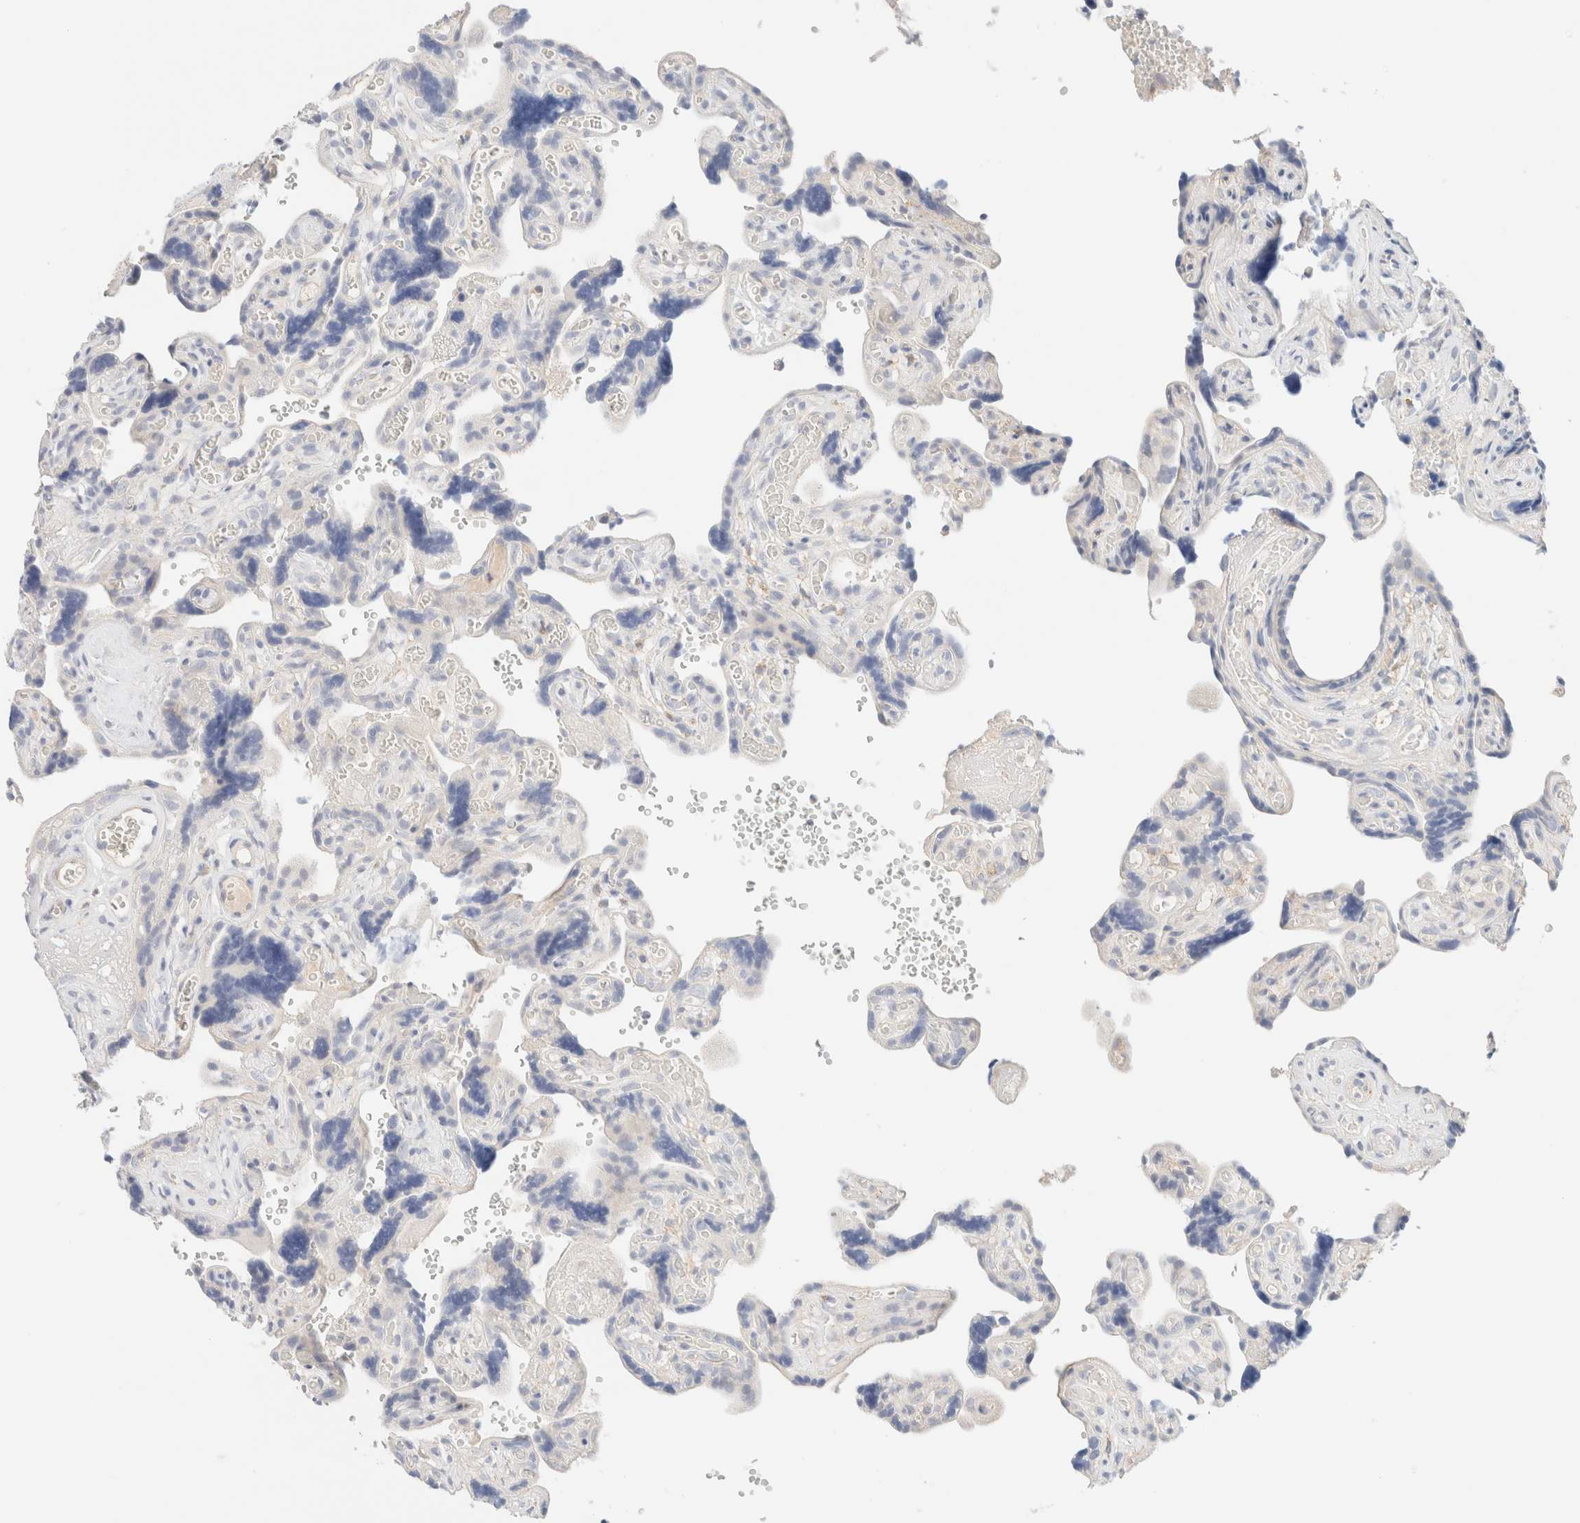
{"staining": {"intensity": "negative", "quantity": "none", "location": "none"}, "tissue": "placenta", "cell_type": "Trophoblastic cells", "image_type": "normal", "snomed": [{"axis": "morphology", "description": "Normal tissue, NOS"}, {"axis": "topography", "description": "Placenta"}], "caption": "An IHC histopathology image of normal placenta is shown. There is no staining in trophoblastic cells of placenta. Brightfield microscopy of immunohistochemistry stained with DAB (3,3'-diaminobenzidine) (brown) and hematoxylin (blue), captured at high magnification.", "gene": "SARM1", "patient": {"sex": "female", "age": 30}}